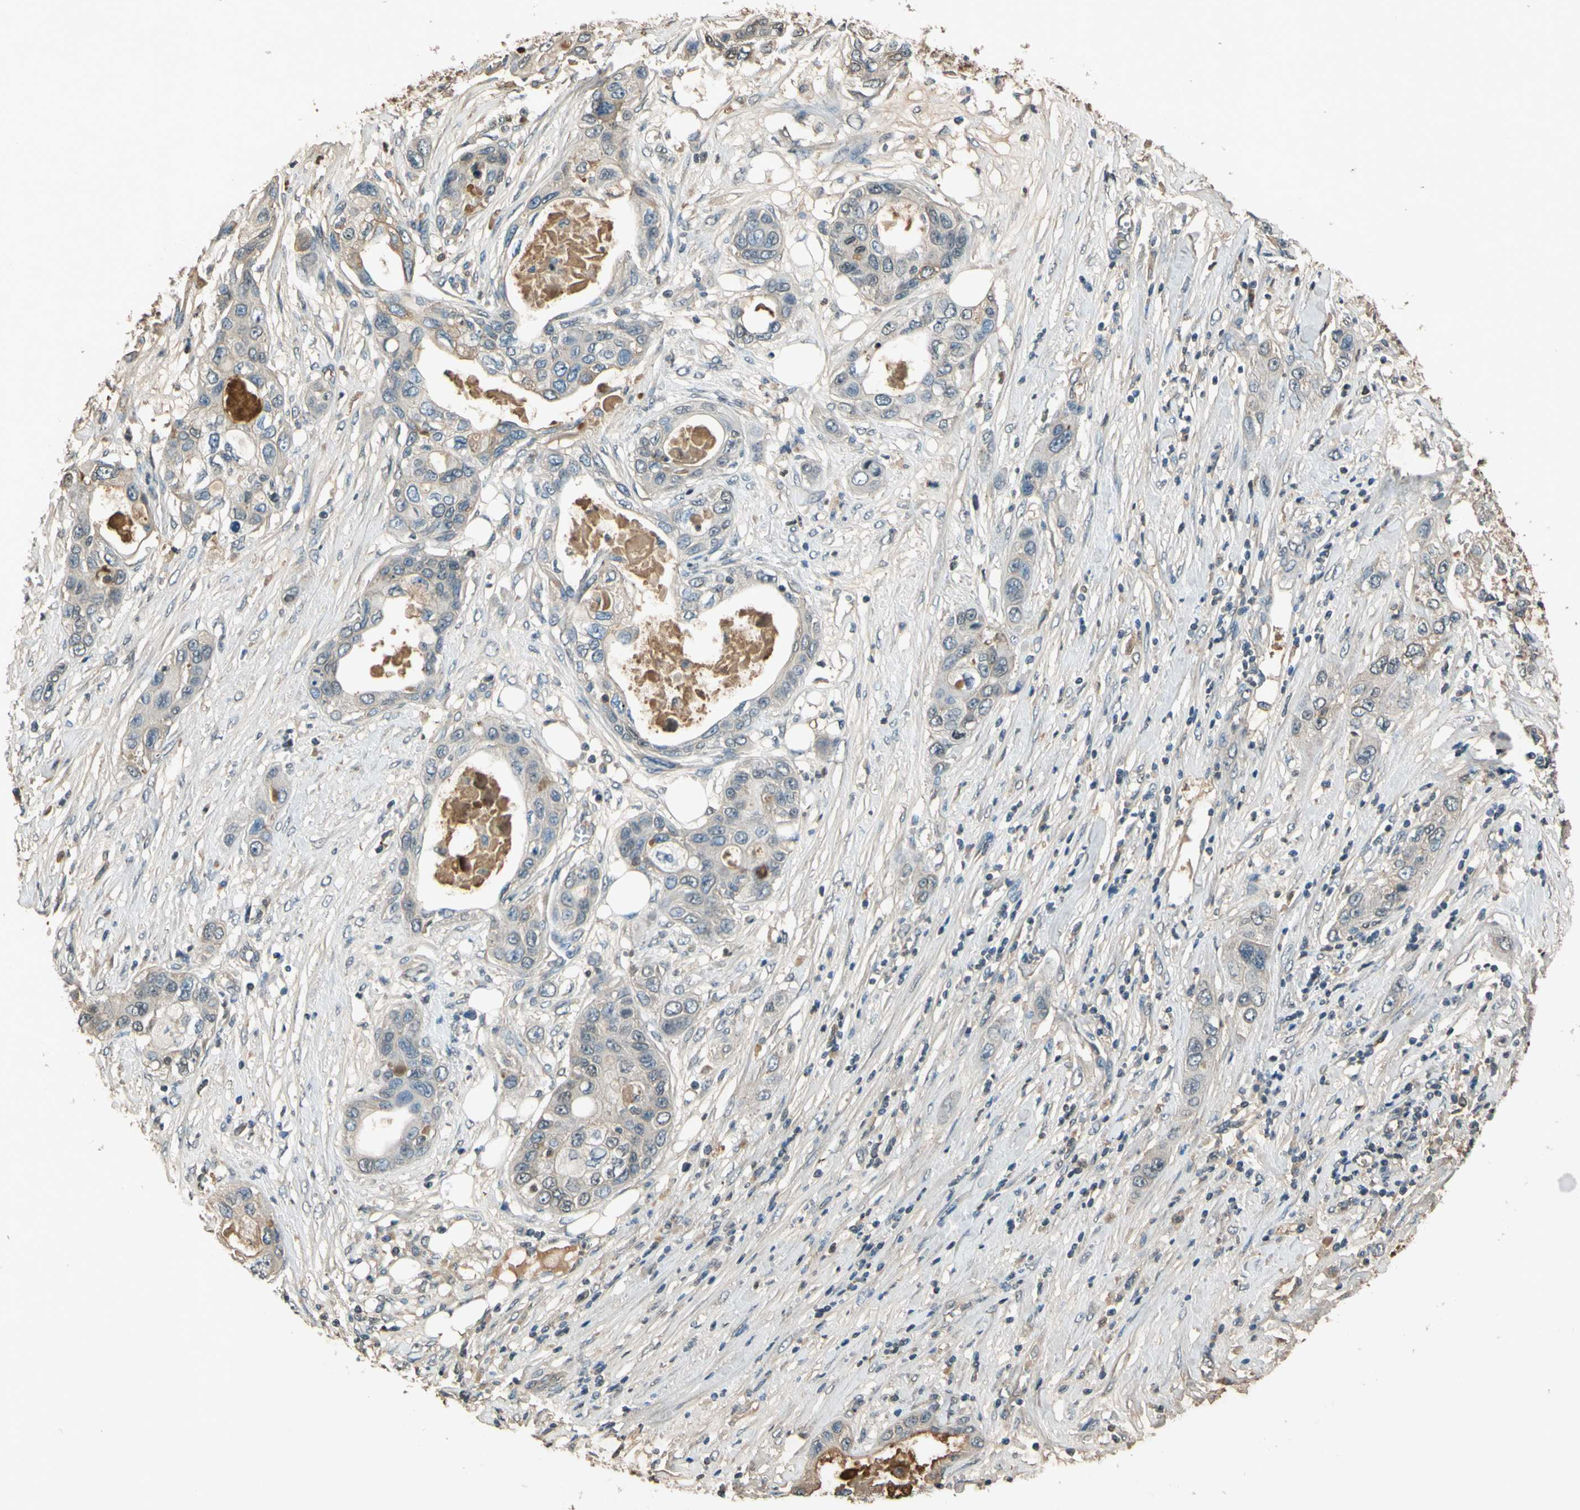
{"staining": {"intensity": "weak", "quantity": "<25%", "location": "cytoplasmic/membranous"}, "tissue": "pancreatic cancer", "cell_type": "Tumor cells", "image_type": "cancer", "snomed": [{"axis": "morphology", "description": "Adenocarcinoma, NOS"}, {"axis": "topography", "description": "Pancreas"}], "caption": "High power microscopy micrograph of an immunohistochemistry (IHC) micrograph of pancreatic adenocarcinoma, revealing no significant staining in tumor cells. The staining is performed using DAB brown chromogen with nuclei counter-stained in using hematoxylin.", "gene": "TIMP2", "patient": {"sex": "female", "age": 70}}